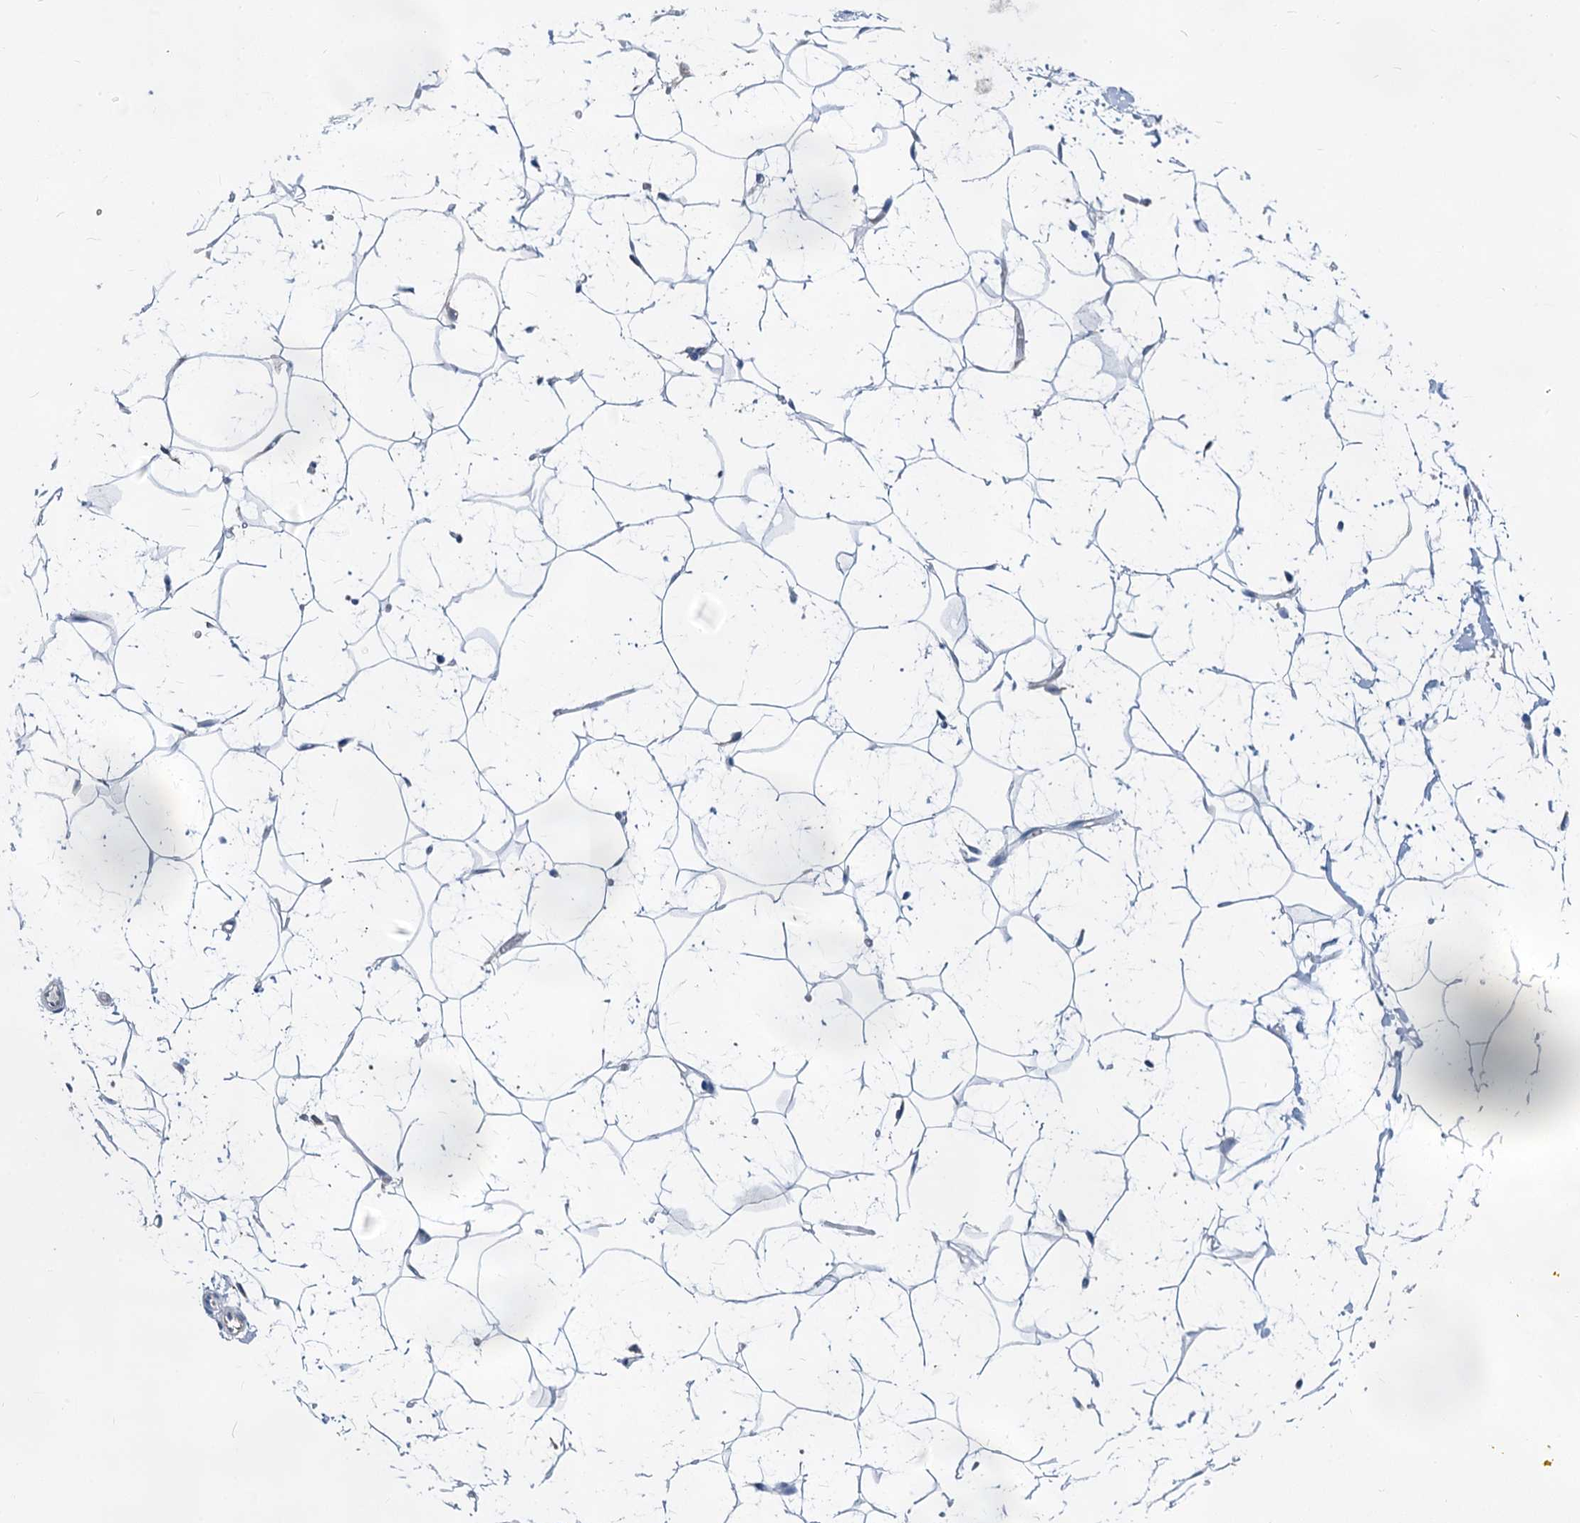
{"staining": {"intensity": "negative", "quantity": "none", "location": "none"}, "tissue": "adipose tissue", "cell_type": "Adipocytes", "image_type": "normal", "snomed": [{"axis": "morphology", "description": "Normal tissue, NOS"}, {"axis": "topography", "description": "Breast"}], "caption": "IHC image of normal adipose tissue: human adipose tissue stained with DAB (3,3'-diaminobenzidine) displays no significant protein positivity in adipocytes. Nuclei are stained in blue.", "gene": "GSTM3", "patient": {"sex": "female", "age": 26}}